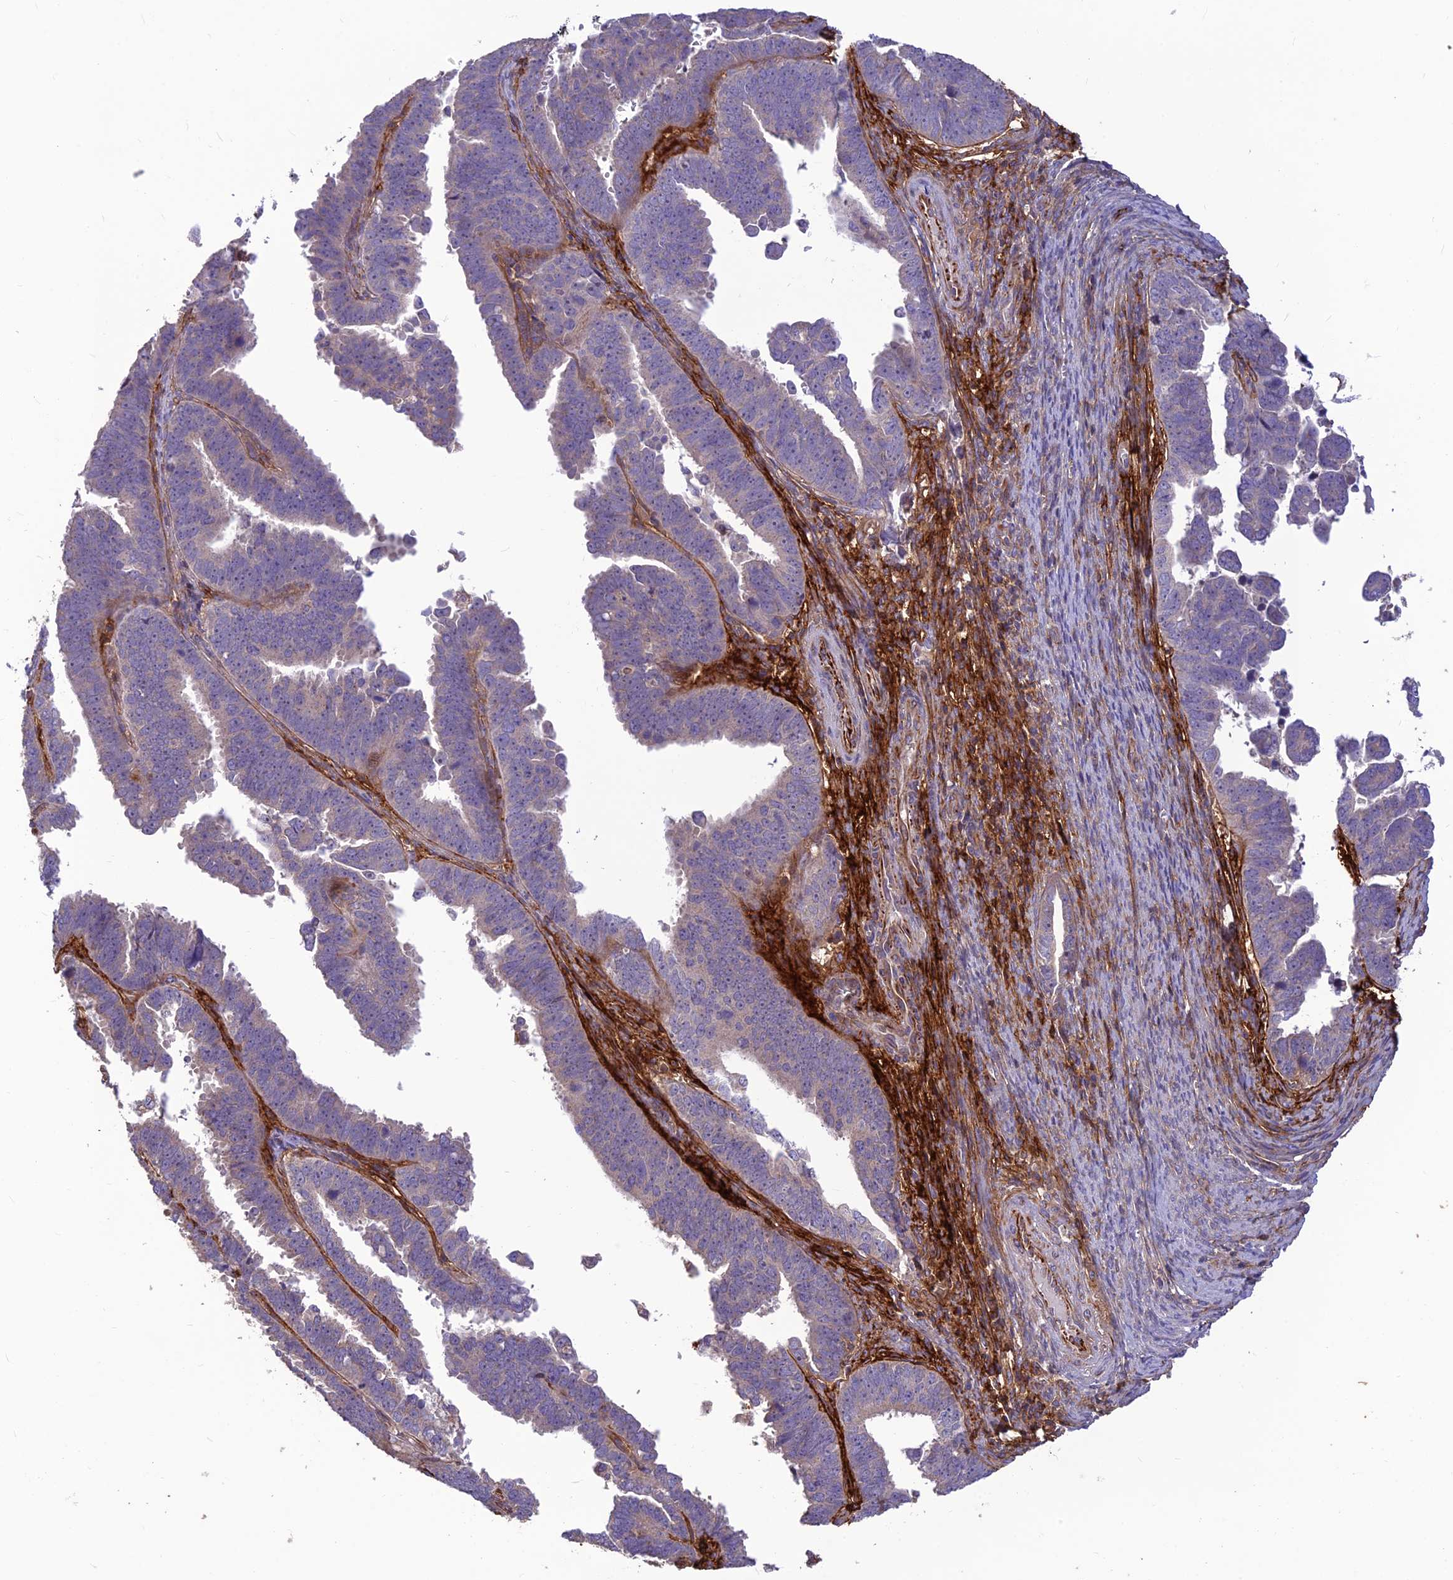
{"staining": {"intensity": "negative", "quantity": "none", "location": "none"}, "tissue": "endometrial cancer", "cell_type": "Tumor cells", "image_type": "cancer", "snomed": [{"axis": "morphology", "description": "Adenocarcinoma, NOS"}, {"axis": "topography", "description": "Endometrium"}], "caption": "Immunohistochemistry histopathology image of neoplastic tissue: endometrial cancer (adenocarcinoma) stained with DAB exhibits no significant protein staining in tumor cells.", "gene": "ST8SIA5", "patient": {"sex": "female", "age": 75}}